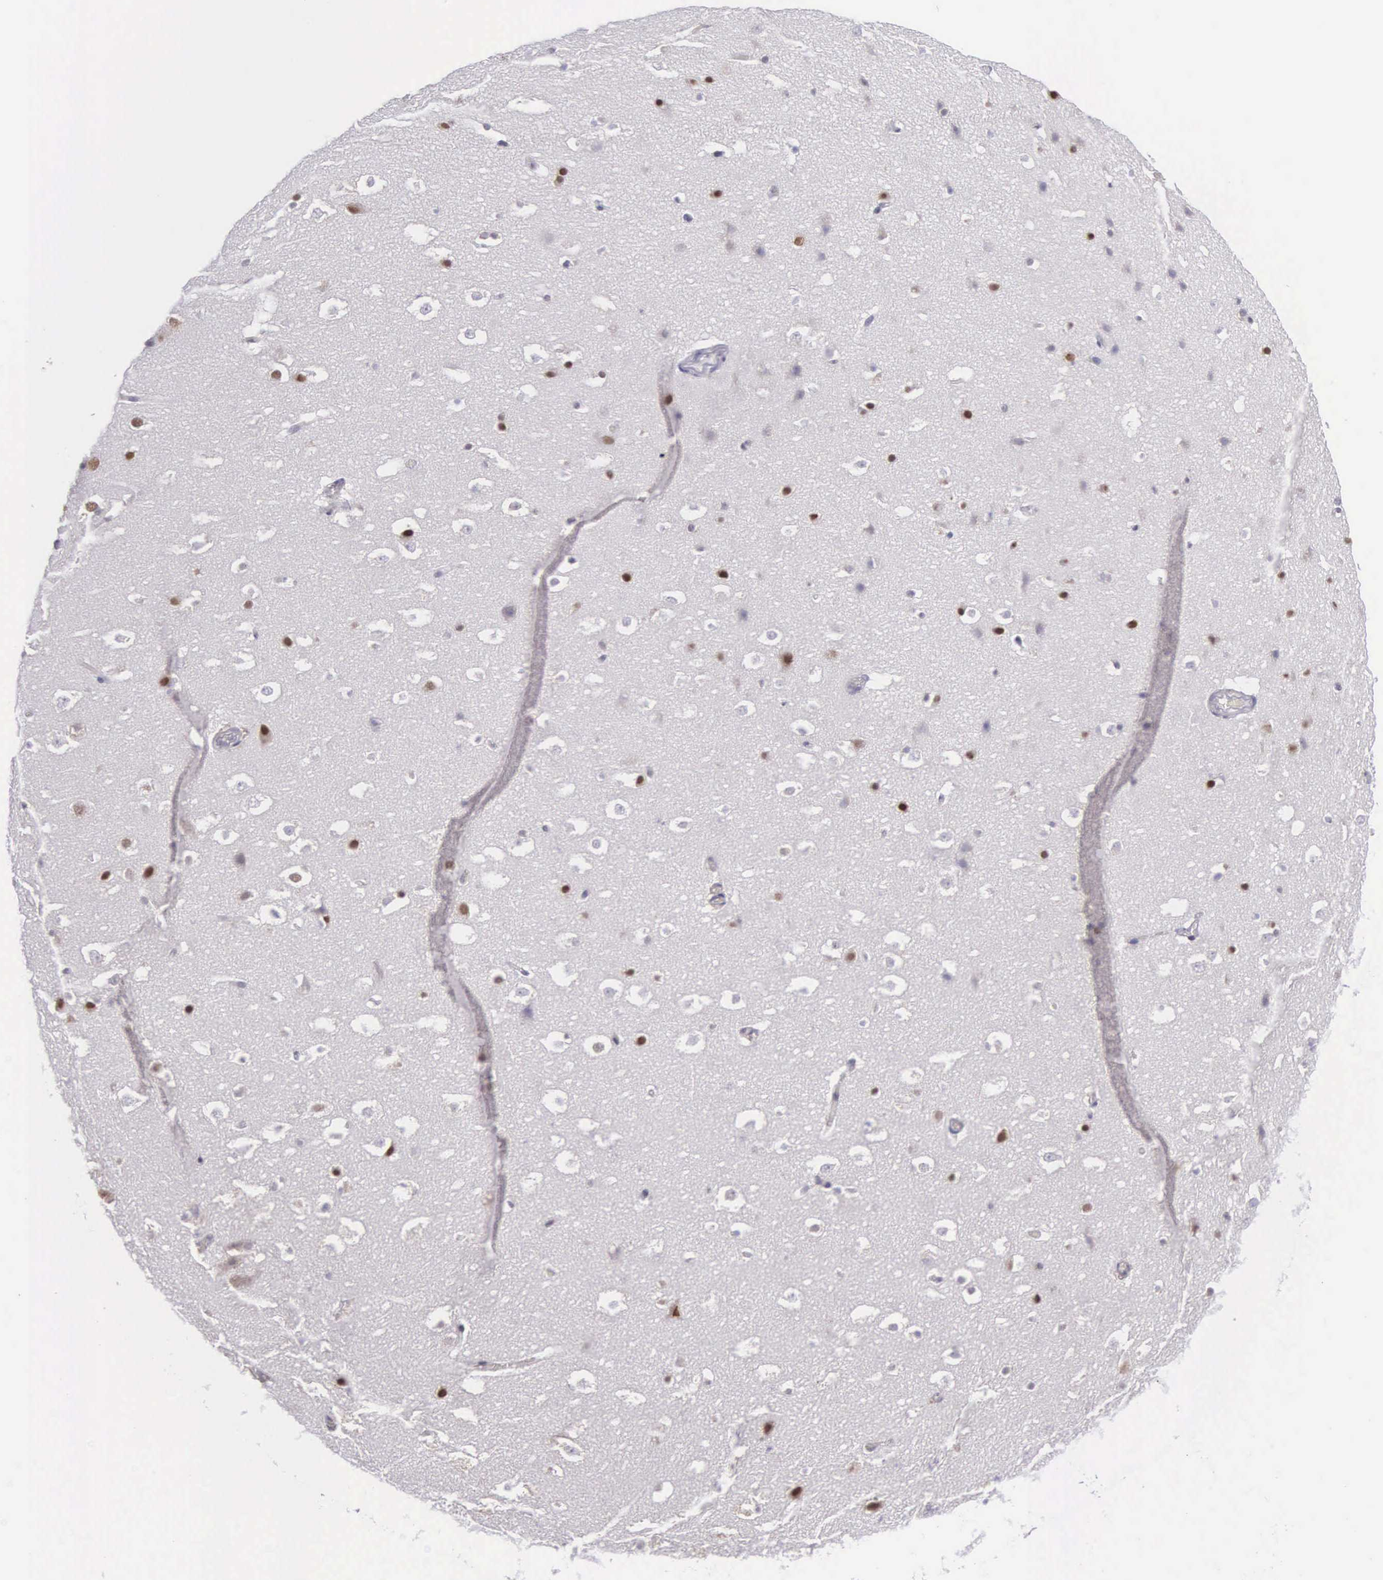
{"staining": {"intensity": "negative", "quantity": "none", "location": "none"}, "tissue": "hippocampus", "cell_type": "Glial cells", "image_type": "normal", "snomed": [{"axis": "morphology", "description": "Normal tissue, NOS"}, {"axis": "topography", "description": "Hippocampus"}], "caption": "Immunohistochemistry micrograph of normal hippocampus: hippocampus stained with DAB demonstrates no significant protein staining in glial cells.", "gene": "SLC25A21", "patient": {"sex": "male", "age": 45}}